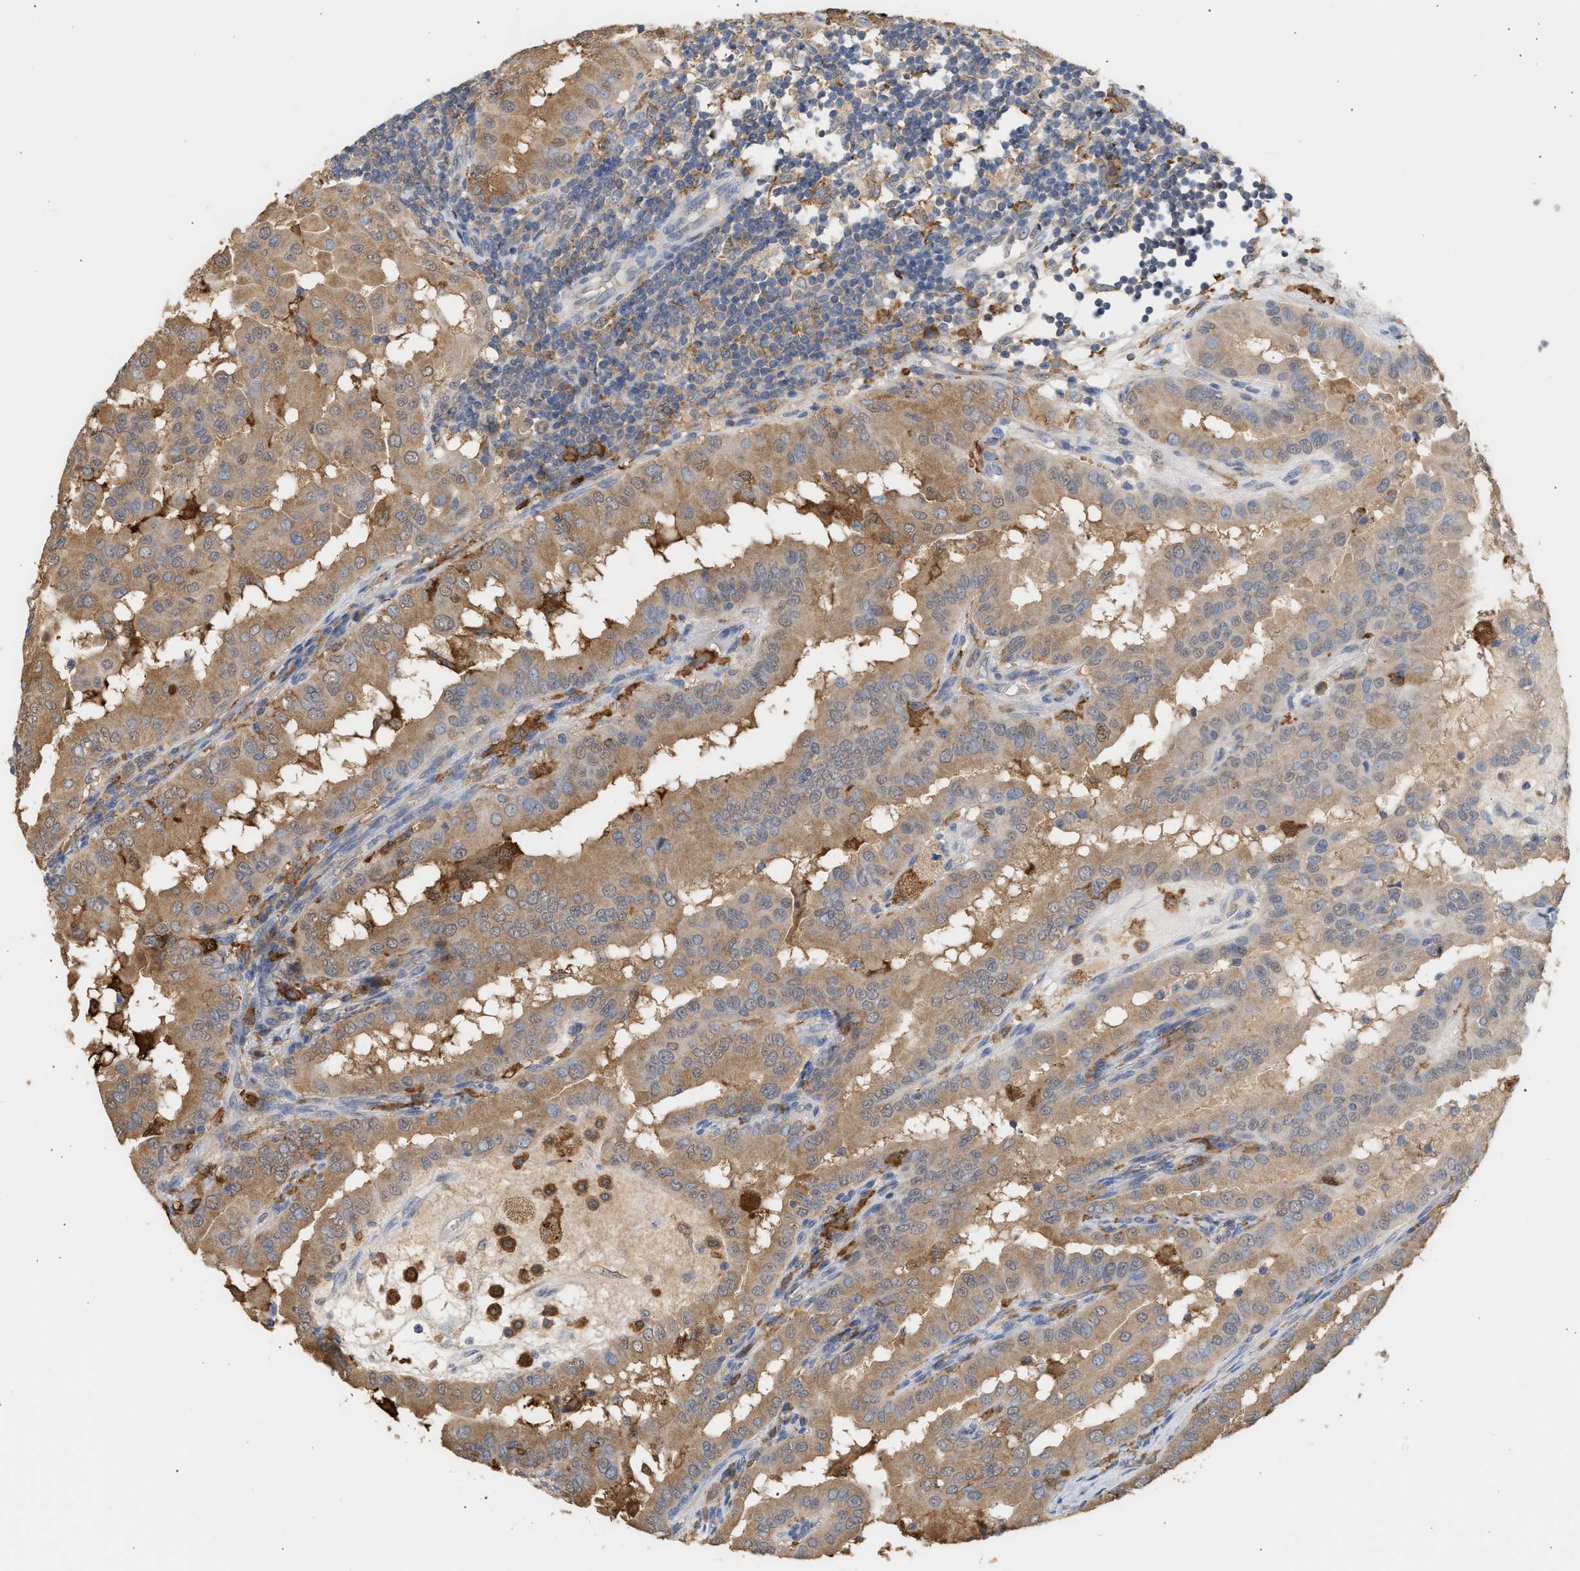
{"staining": {"intensity": "moderate", "quantity": ">75%", "location": "cytoplasmic/membranous"}, "tissue": "thyroid cancer", "cell_type": "Tumor cells", "image_type": "cancer", "snomed": [{"axis": "morphology", "description": "Papillary adenocarcinoma, NOS"}, {"axis": "topography", "description": "Thyroid gland"}], "caption": "Tumor cells exhibit moderate cytoplasmic/membranous positivity in about >75% of cells in thyroid cancer (papillary adenocarcinoma).", "gene": "GCN1", "patient": {"sex": "male", "age": 33}}